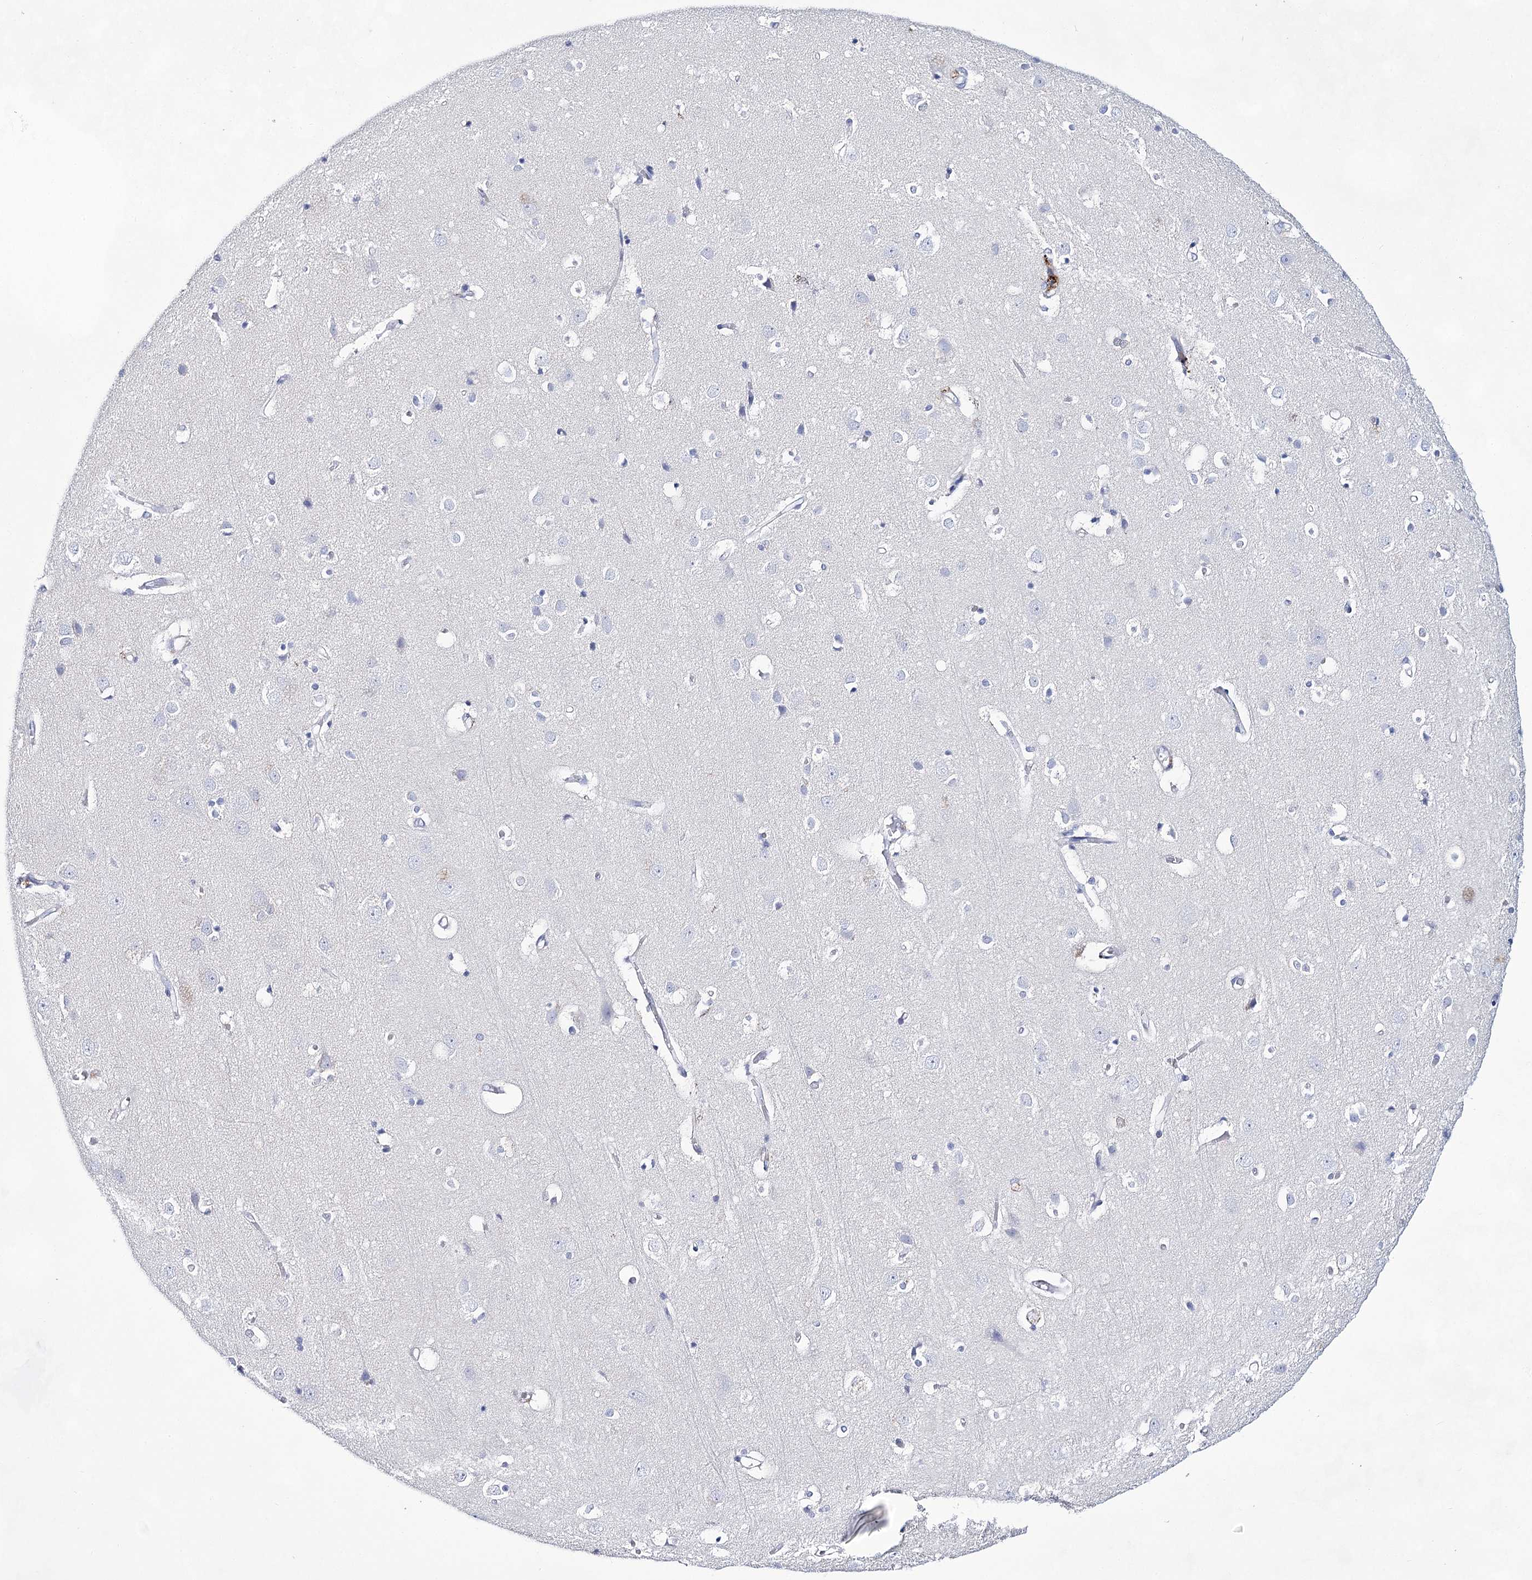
{"staining": {"intensity": "negative", "quantity": "none", "location": "none"}, "tissue": "cerebral cortex", "cell_type": "Endothelial cells", "image_type": "normal", "snomed": [{"axis": "morphology", "description": "Normal tissue, NOS"}, {"axis": "topography", "description": "Cerebral cortex"}], "caption": "Immunohistochemical staining of unremarkable cerebral cortex reveals no significant positivity in endothelial cells.", "gene": "UGDH", "patient": {"sex": "male", "age": 54}}